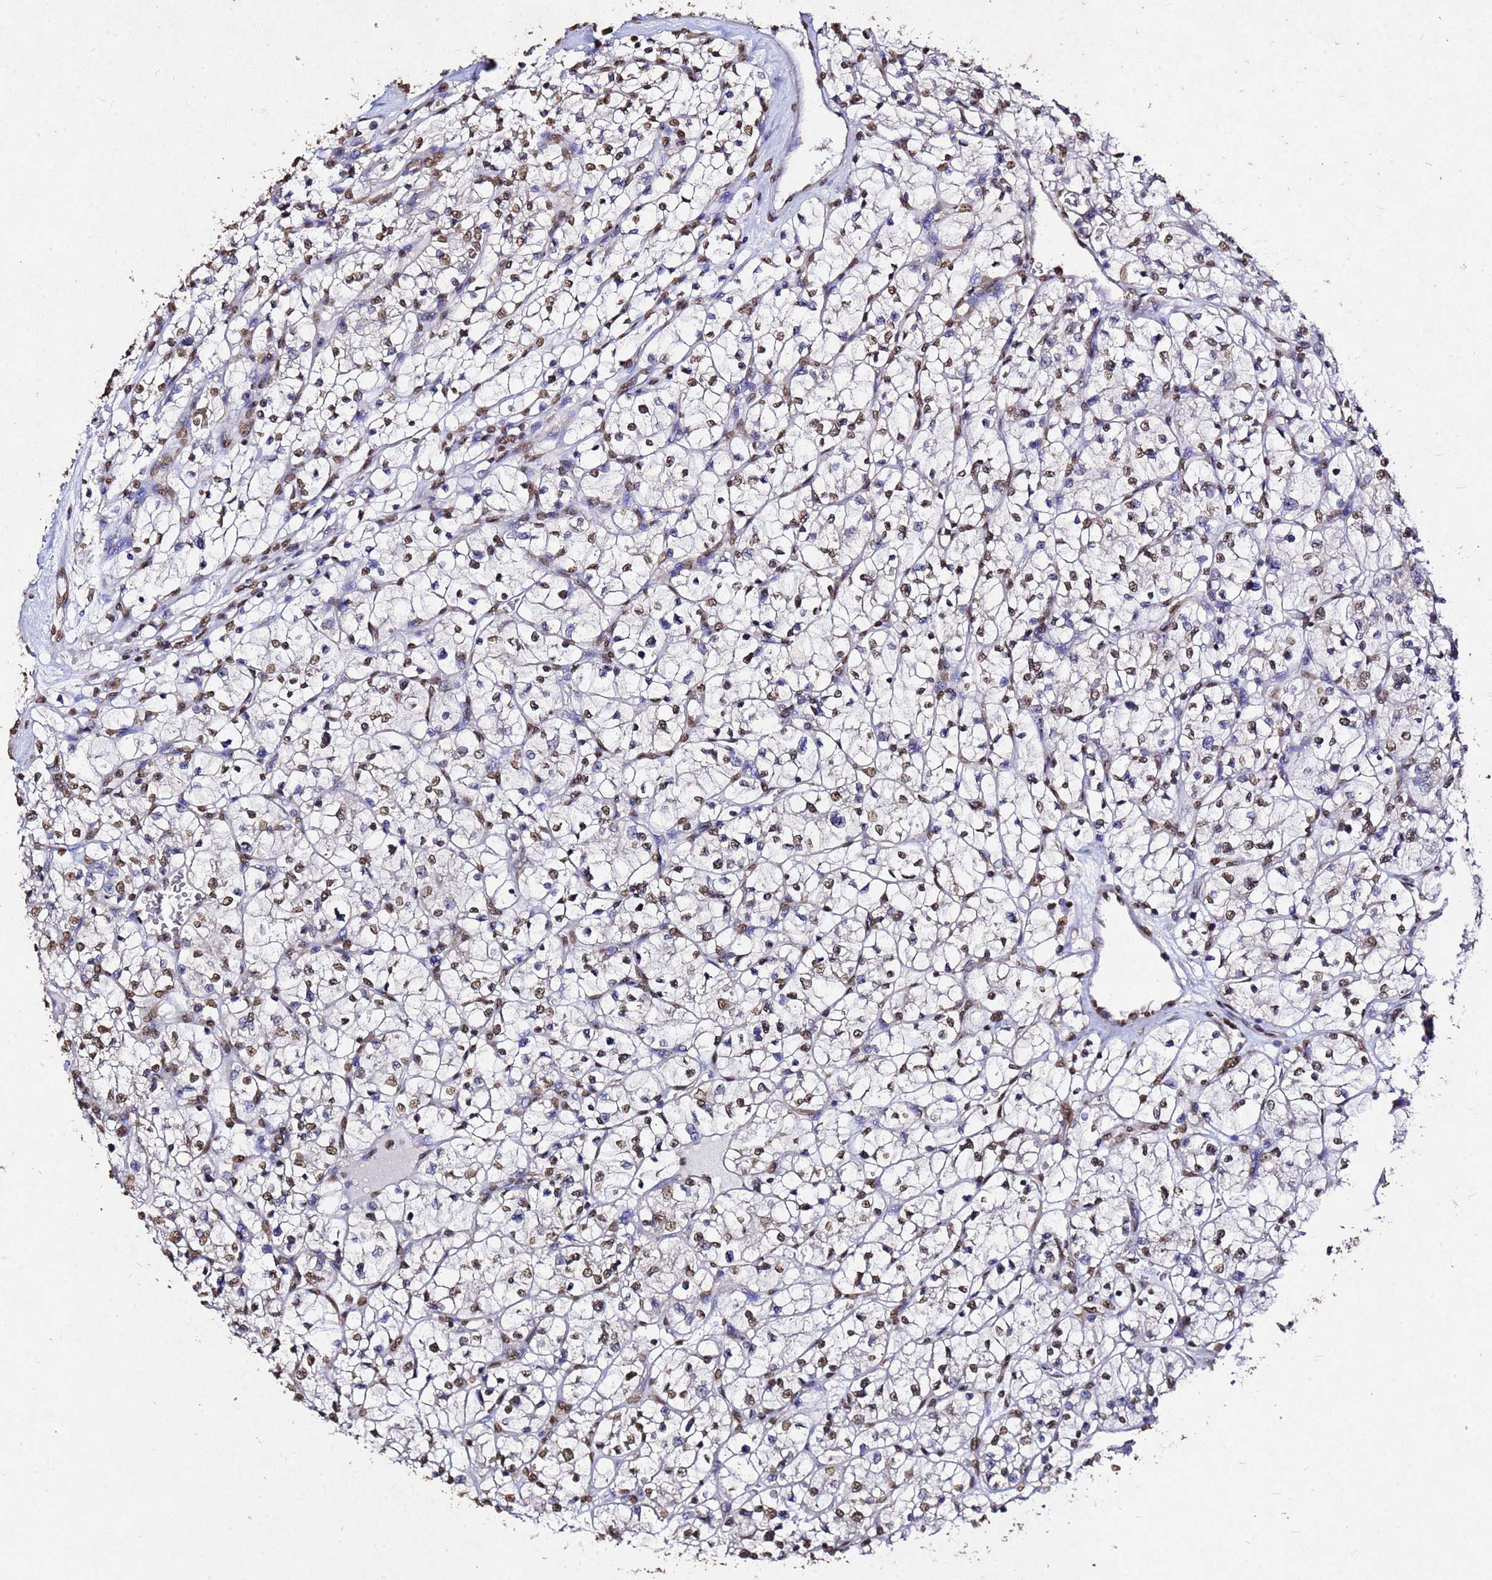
{"staining": {"intensity": "moderate", "quantity": ">75%", "location": "nuclear"}, "tissue": "renal cancer", "cell_type": "Tumor cells", "image_type": "cancer", "snomed": [{"axis": "morphology", "description": "Adenocarcinoma, NOS"}, {"axis": "topography", "description": "Kidney"}], "caption": "Protein expression by IHC demonstrates moderate nuclear expression in approximately >75% of tumor cells in renal cancer (adenocarcinoma).", "gene": "MYOCD", "patient": {"sex": "female", "age": 64}}